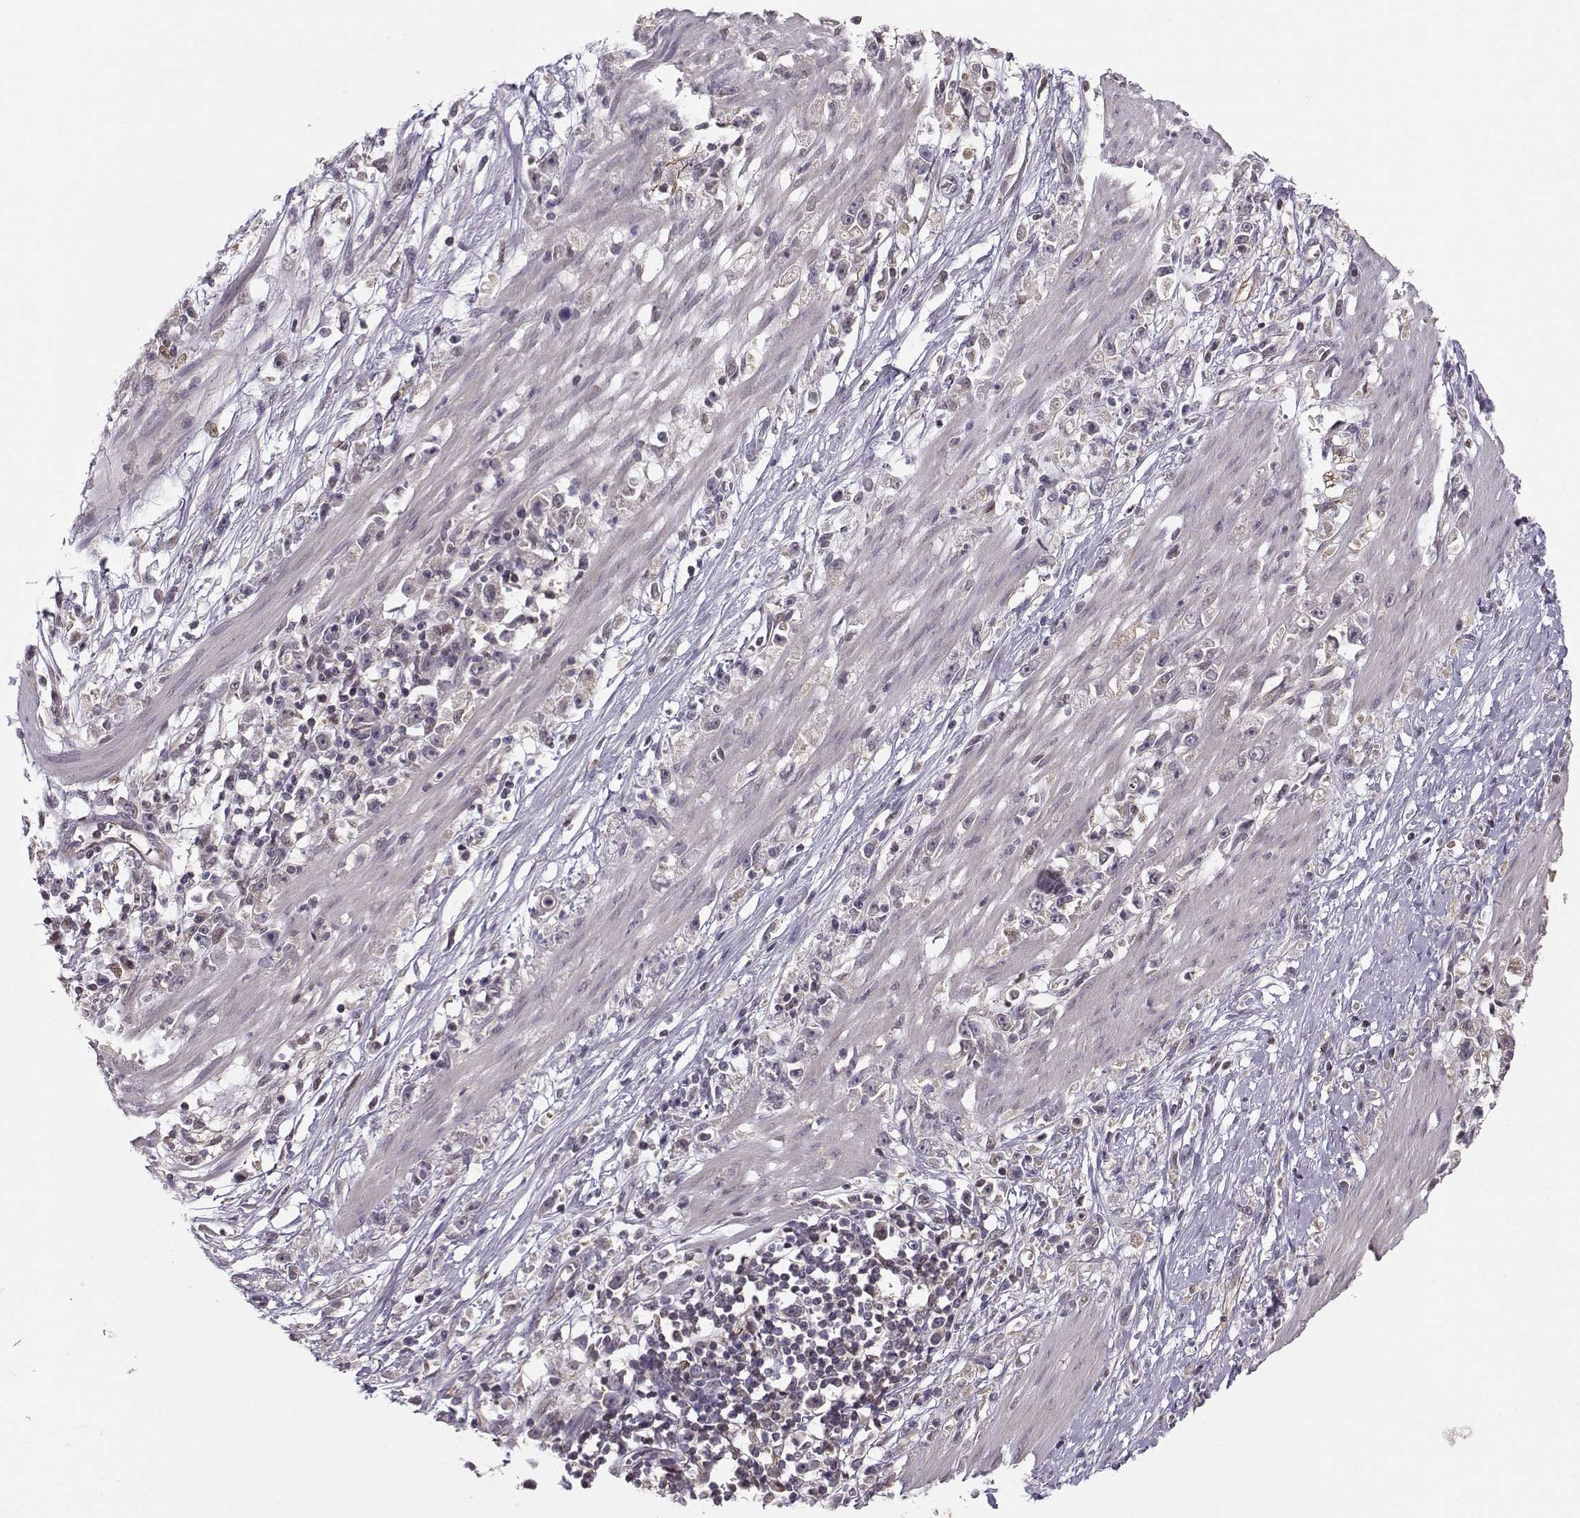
{"staining": {"intensity": "negative", "quantity": "none", "location": "none"}, "tissue": "stomach cancer", "cell_type": "Tumor cells", "image_type": "cancer", "snomed": [{"axis": "morphology", "description": "Adenocarcinoma, NOS"}, {"axis": "topography", "description": "Stomach"}], "caption": "Image shows no significant protein expression in tumor cells of stomach adenocarcinoma.", "gene": "PKP2", "patient": {"sex": "female", "age": 59}}